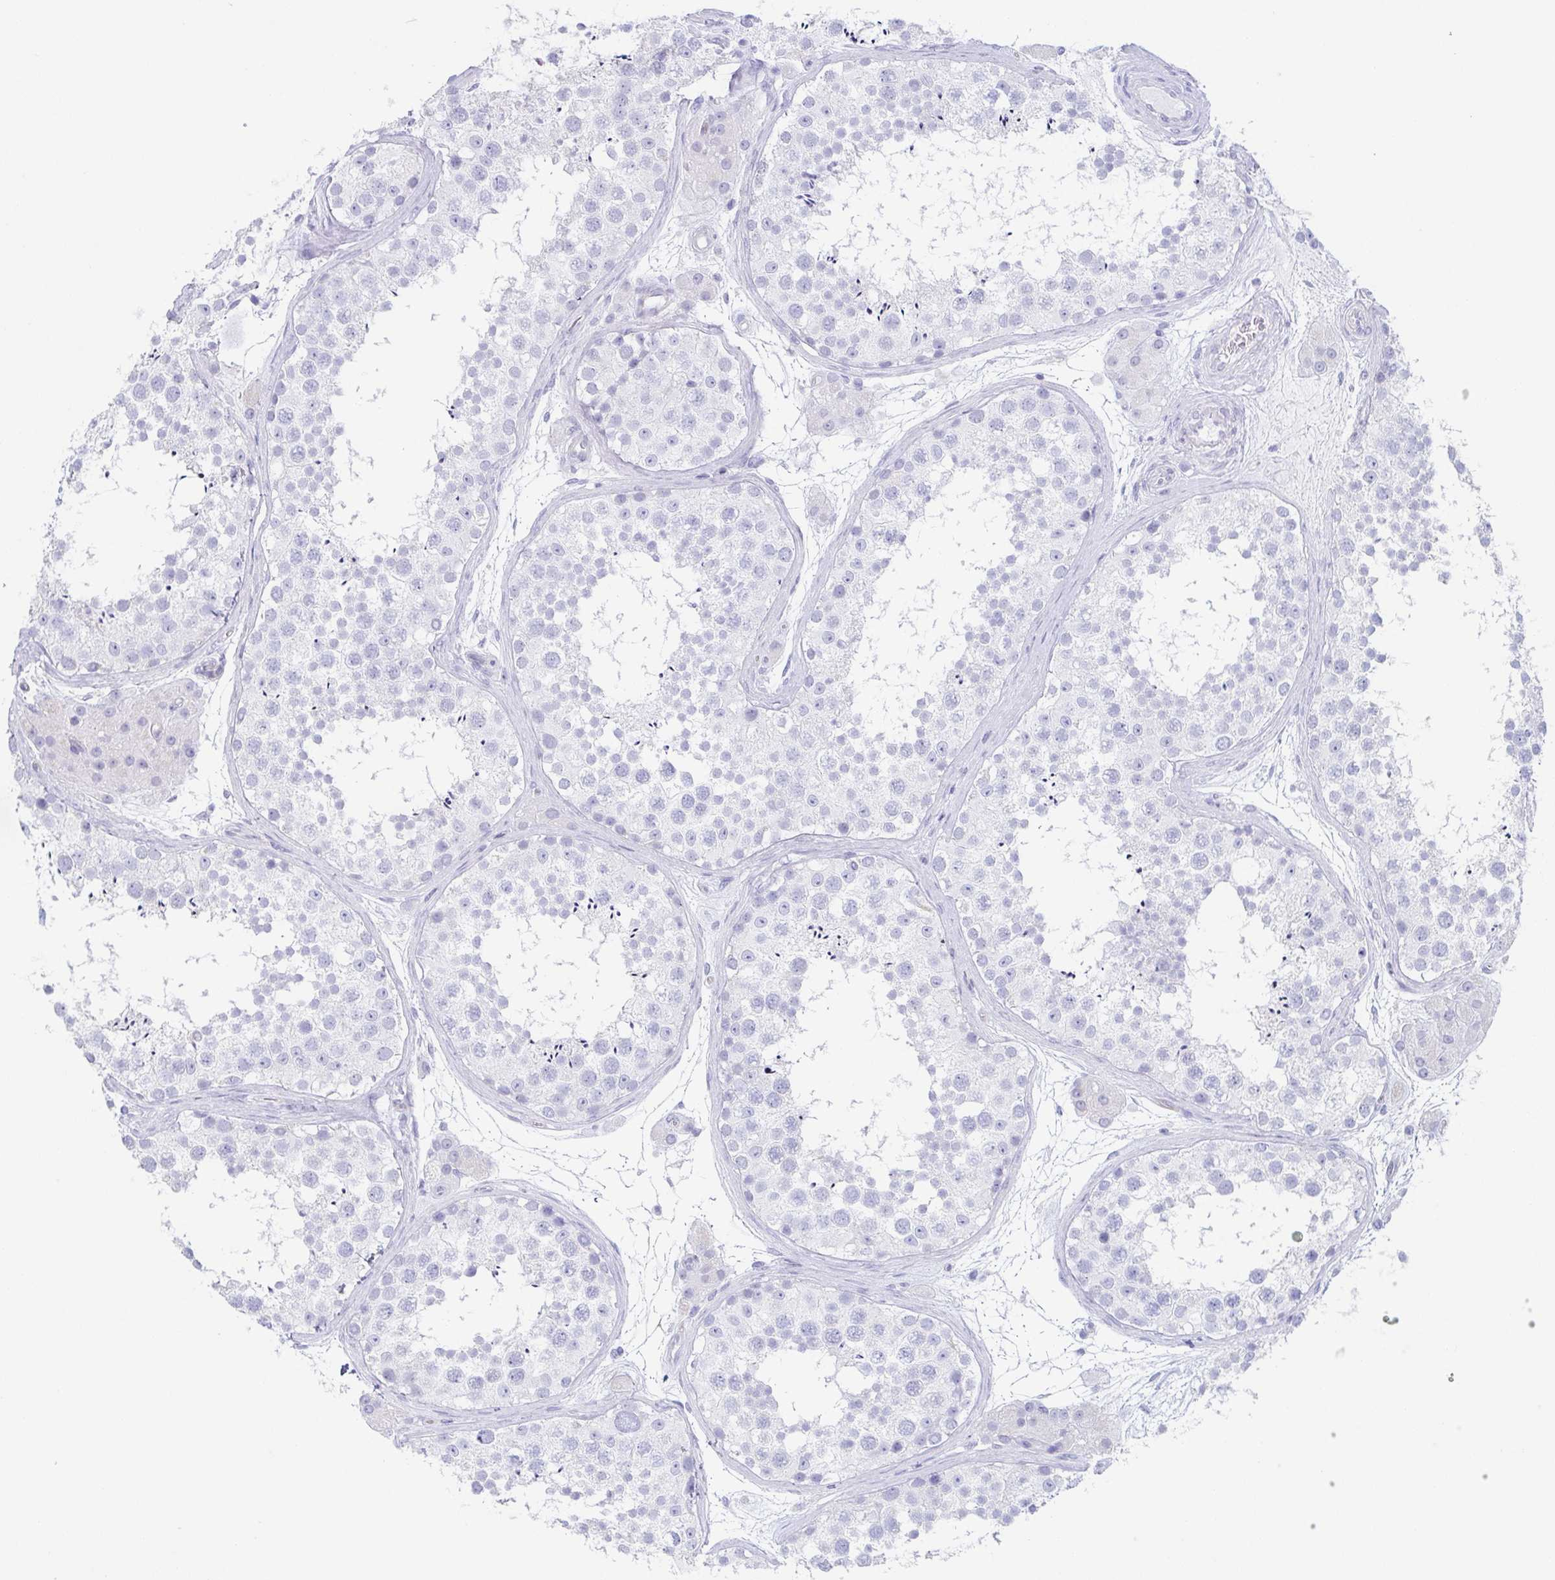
{"staining": {"intensity": "negative", "quantity": "none", "location": "none"}, "tissue": "testis", "cell_type": "Cells in seminiferous ducts", "image_type": "normal", "snomed": [{"axis": "morphology", "description": "Normal tissue, NOS"}, {"axis": "topography", "description": "Testis"}], "caption": "Immunohistochemical staining of benign testis reveals no significant expression in cells in seminiferous ducts.", "gene": "PRR27", "patient": {"sex": "male", "age": 41}}